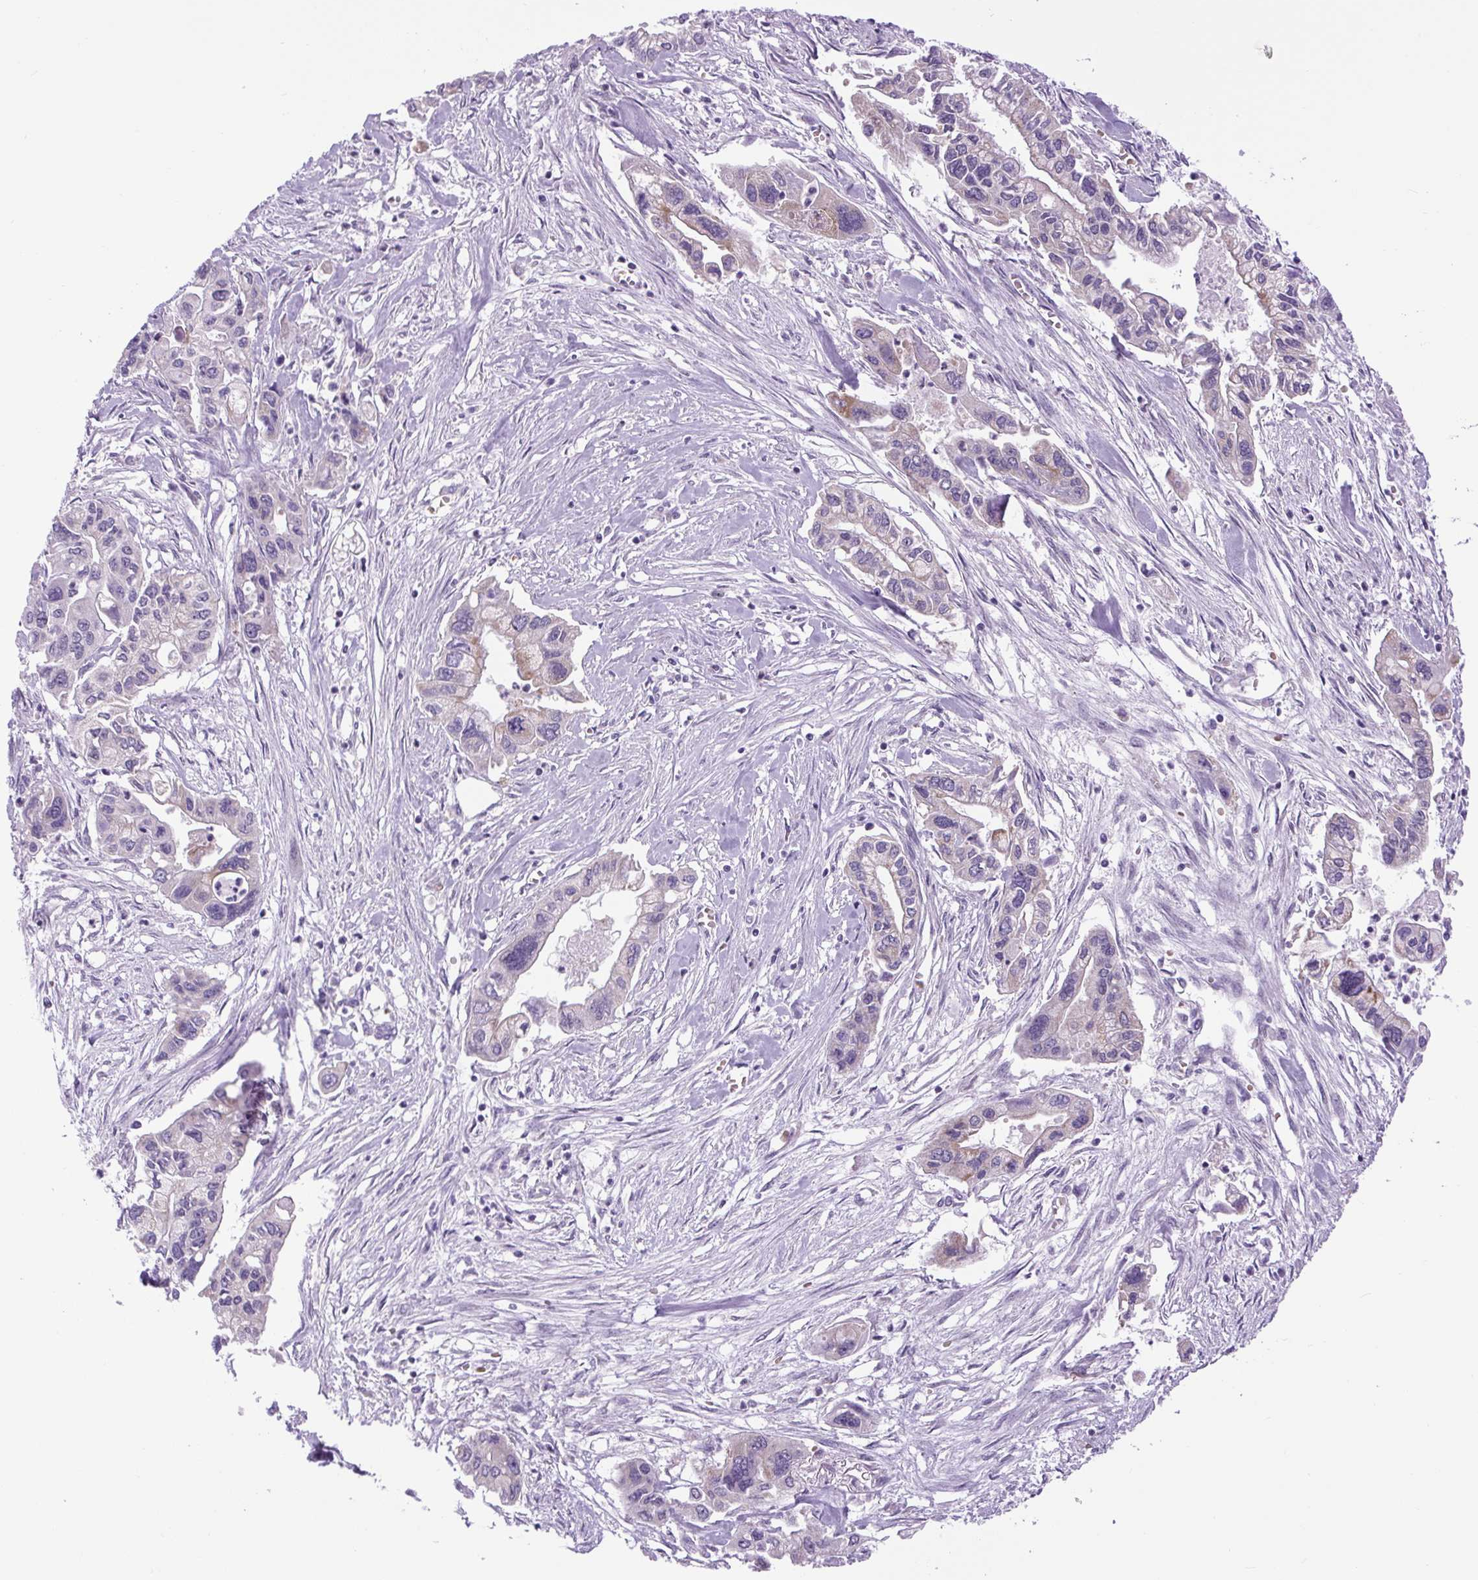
{"staining": {"intensity": "negative", "quantity": "none", "location": "none"}, "tissue": "pancreatic cancer", "cell_type": "Tumor cells", "image_type": "cancer", "snomed": [{"axis": "morphology", "description": "Adenocarcinoma, NOS"}, {"axis": "topography", "description": "Pancreas"}], "caption": "Immunohistochemical staining of pancreatic cancer (adenocarcinoma) shows no significant expression in tumor cells.", "gene": "SCO2", "patient": {"sex": "male", "age": 62}}